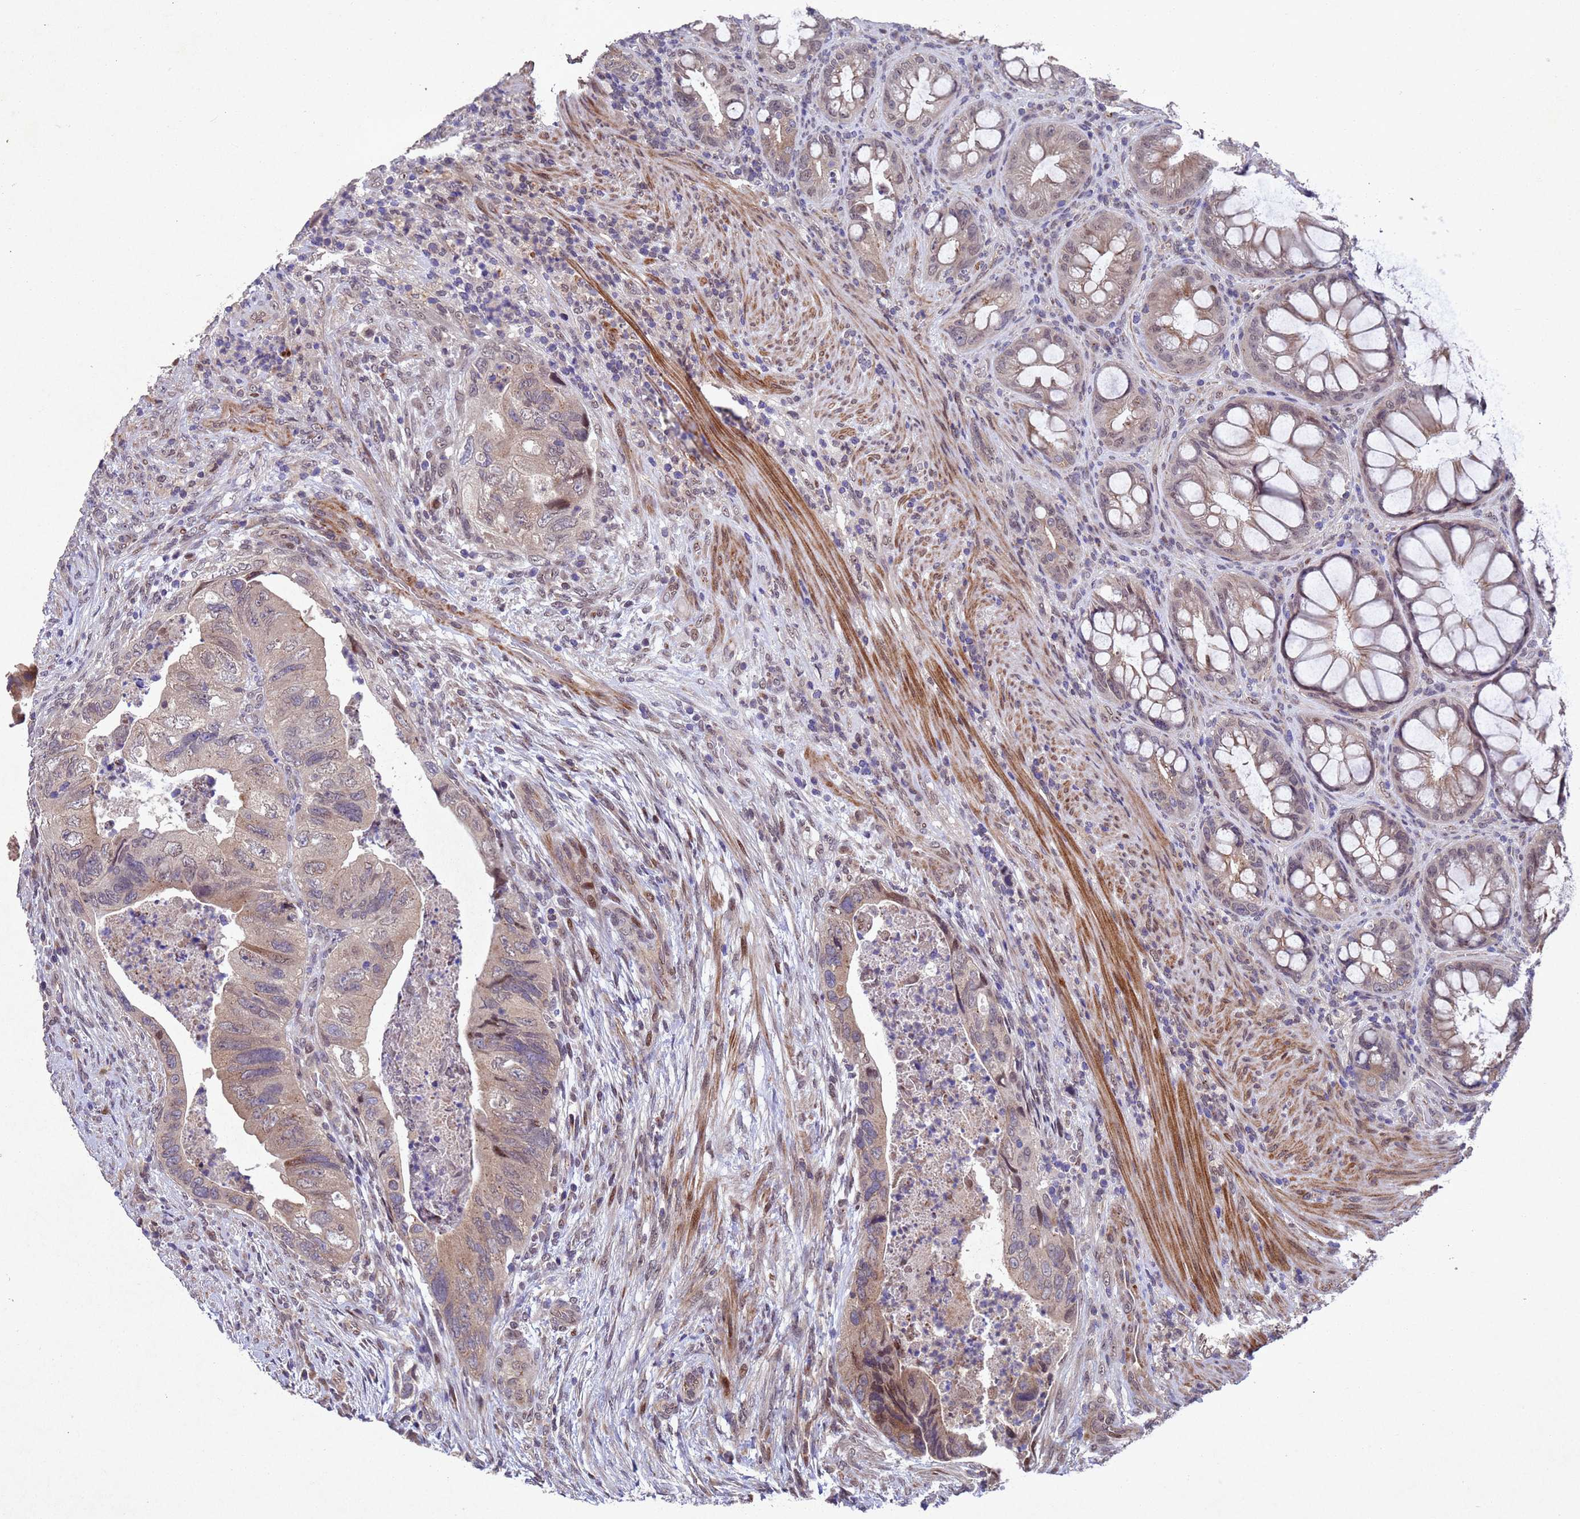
{"staining": {"intensity": "weak", "quantity": "25%-75%", "location": "cytoplasmic/membranous,nuclear"}, "tissue": "colorectal cancer", "cell_type": "Tumor cells", "image_type": "cancer", "snomed": [{"axis": "morphology", "description": "Adenocarcinoma, NOS"}, {"axis": "topography", "description": "Rectum"}], "caption": "A low amount of weak cytoplasmic/membranous and nuclear expression is present in about 25%-75% of tumor cells in adenocarcinoma (colorectal) tissue.", "gene": "TBK1", "patient": {"sex": "male", "age": 63}}